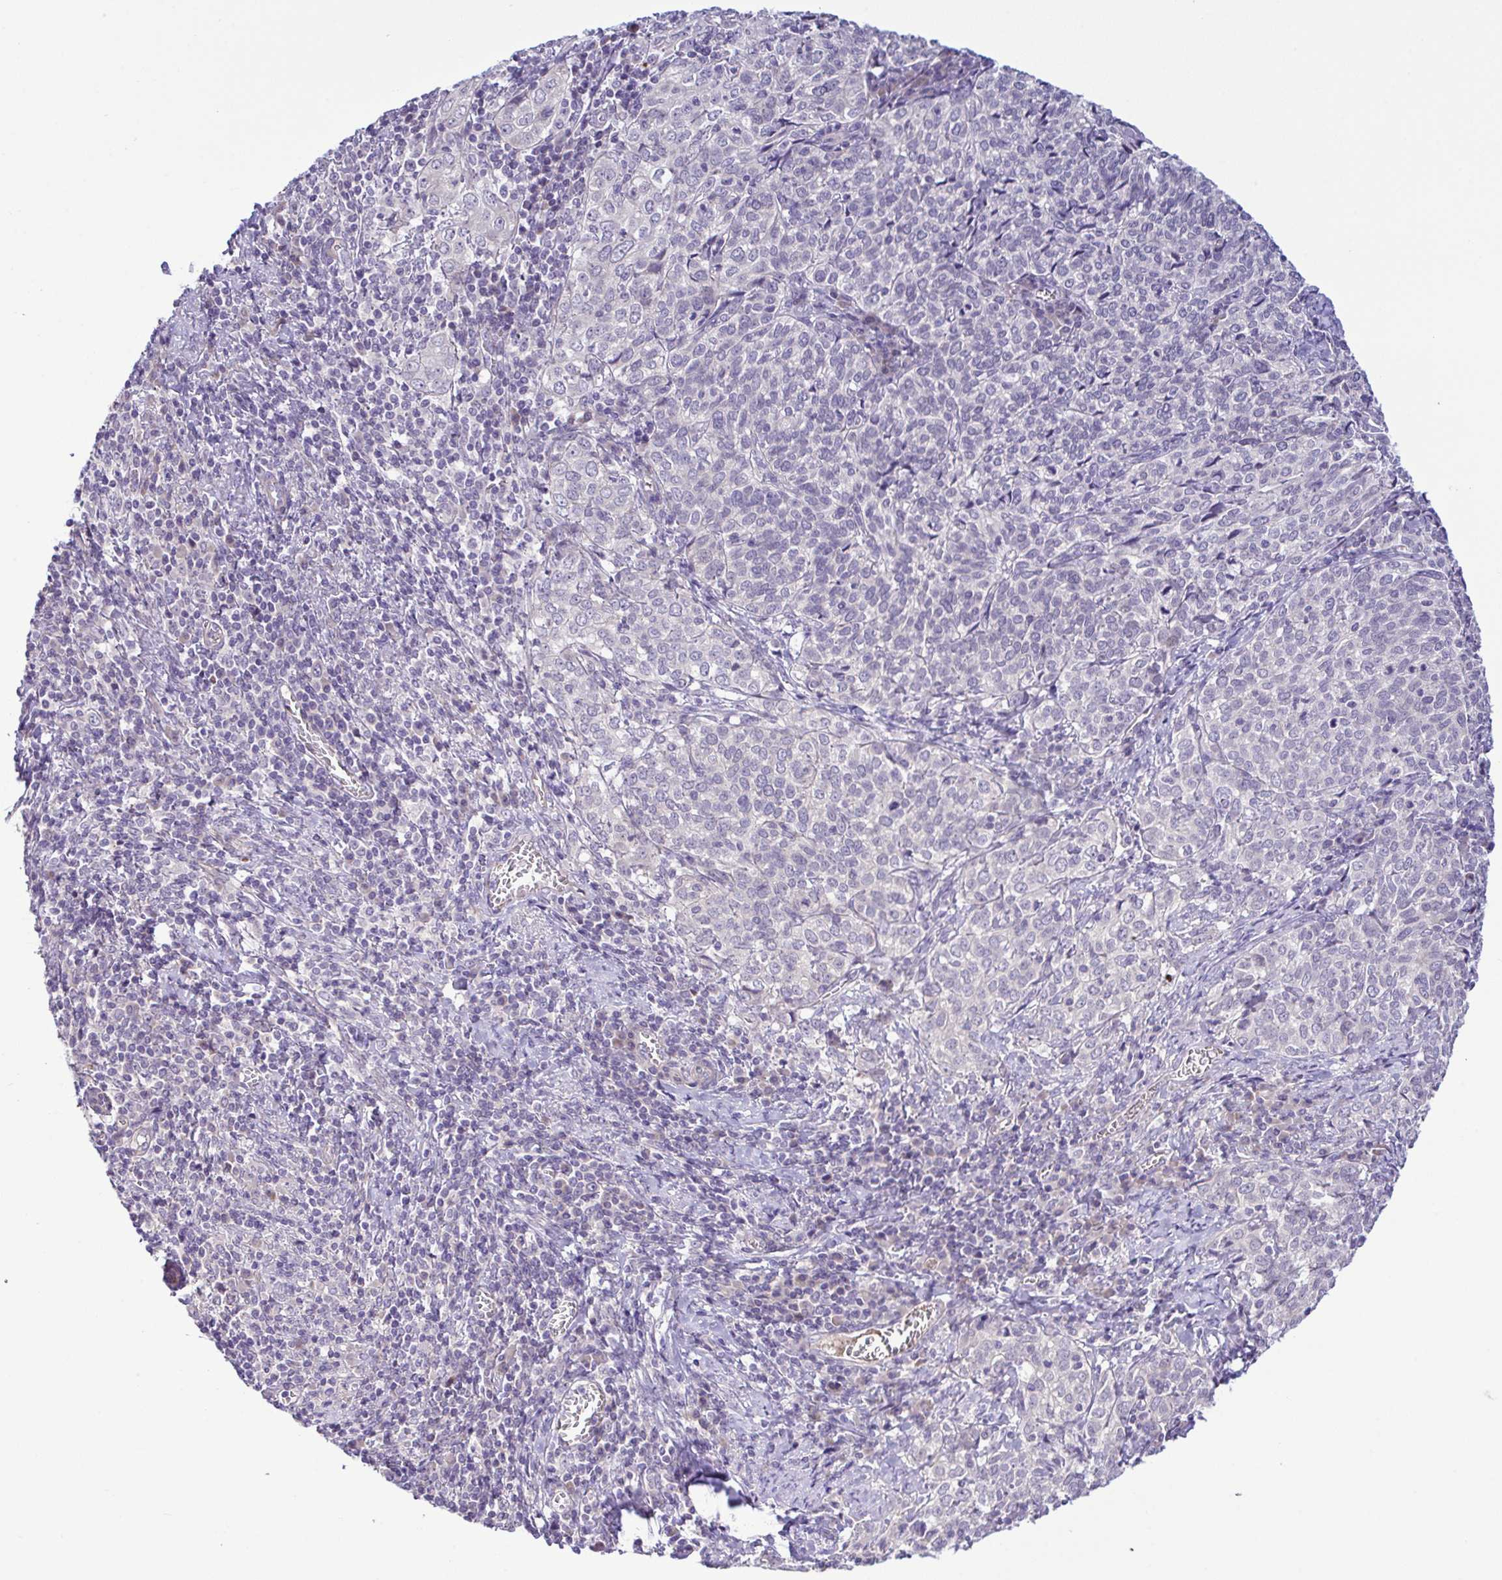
{"staining": {"intensity": "negative", "quantity": "none", "location": "none"}, "tissue": "cervical cancer", "cell_type": "Tumor cells", "image_type": "cancer", "snomed": [{"axis": "morphology", "description": "Normal tissue, NOS"}, {"axis": "morphology", "description": "Squamous cell carcinoma, NOS"}, {"axis": "topography", "description": "Vagina"}, {"axis": "topography", "description": "Cervix"}], "caption": "Tumor cells show no significant expression in cervical cancer (squamous cell carcinoma).", "gene": "SYNPO2L", "patient": {"sex": "female", "age": 45}}